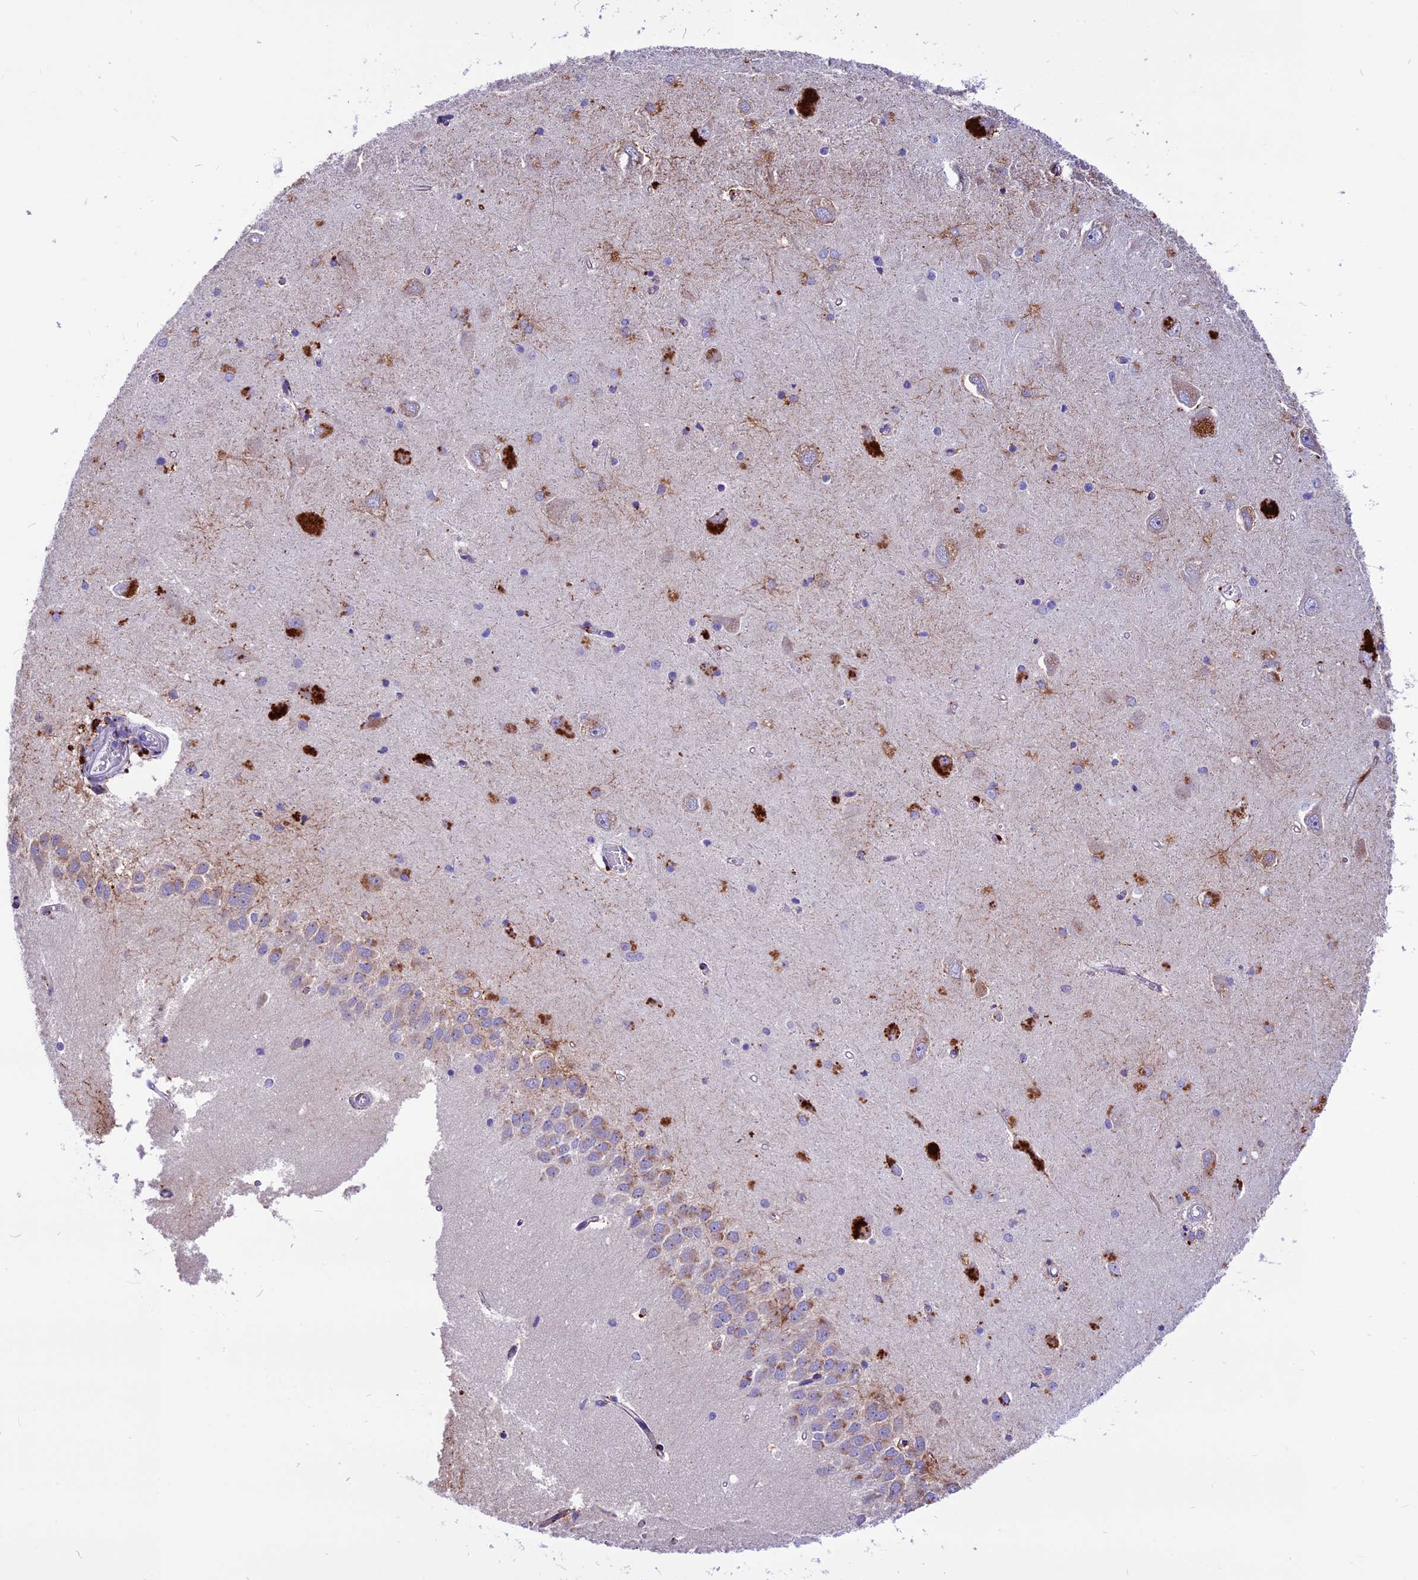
{"staining": {"intensity": "weak", "quantity": "<25%", "location": "cytoplasmic/membranous"}, "tissue": "hippocampus", "cell_type": "Glial cells", "image_type": "normal", "snomed": [{"axis": "morphology", "description": "Normal tissue, NOS"}, {"axis": "topography", "description": "Hippocampus"}], "caption": "High magnification brightfield microscopy of benign hippocampus stained with DAB (3,3'-diaminobenzidine) (brown) and counterstained with hematoxylin (blue): glial cells show no significant staining. Nuclei are stained in blue.", "gene": "THRSP", "patient": {"sex": "male", "age": 45}}